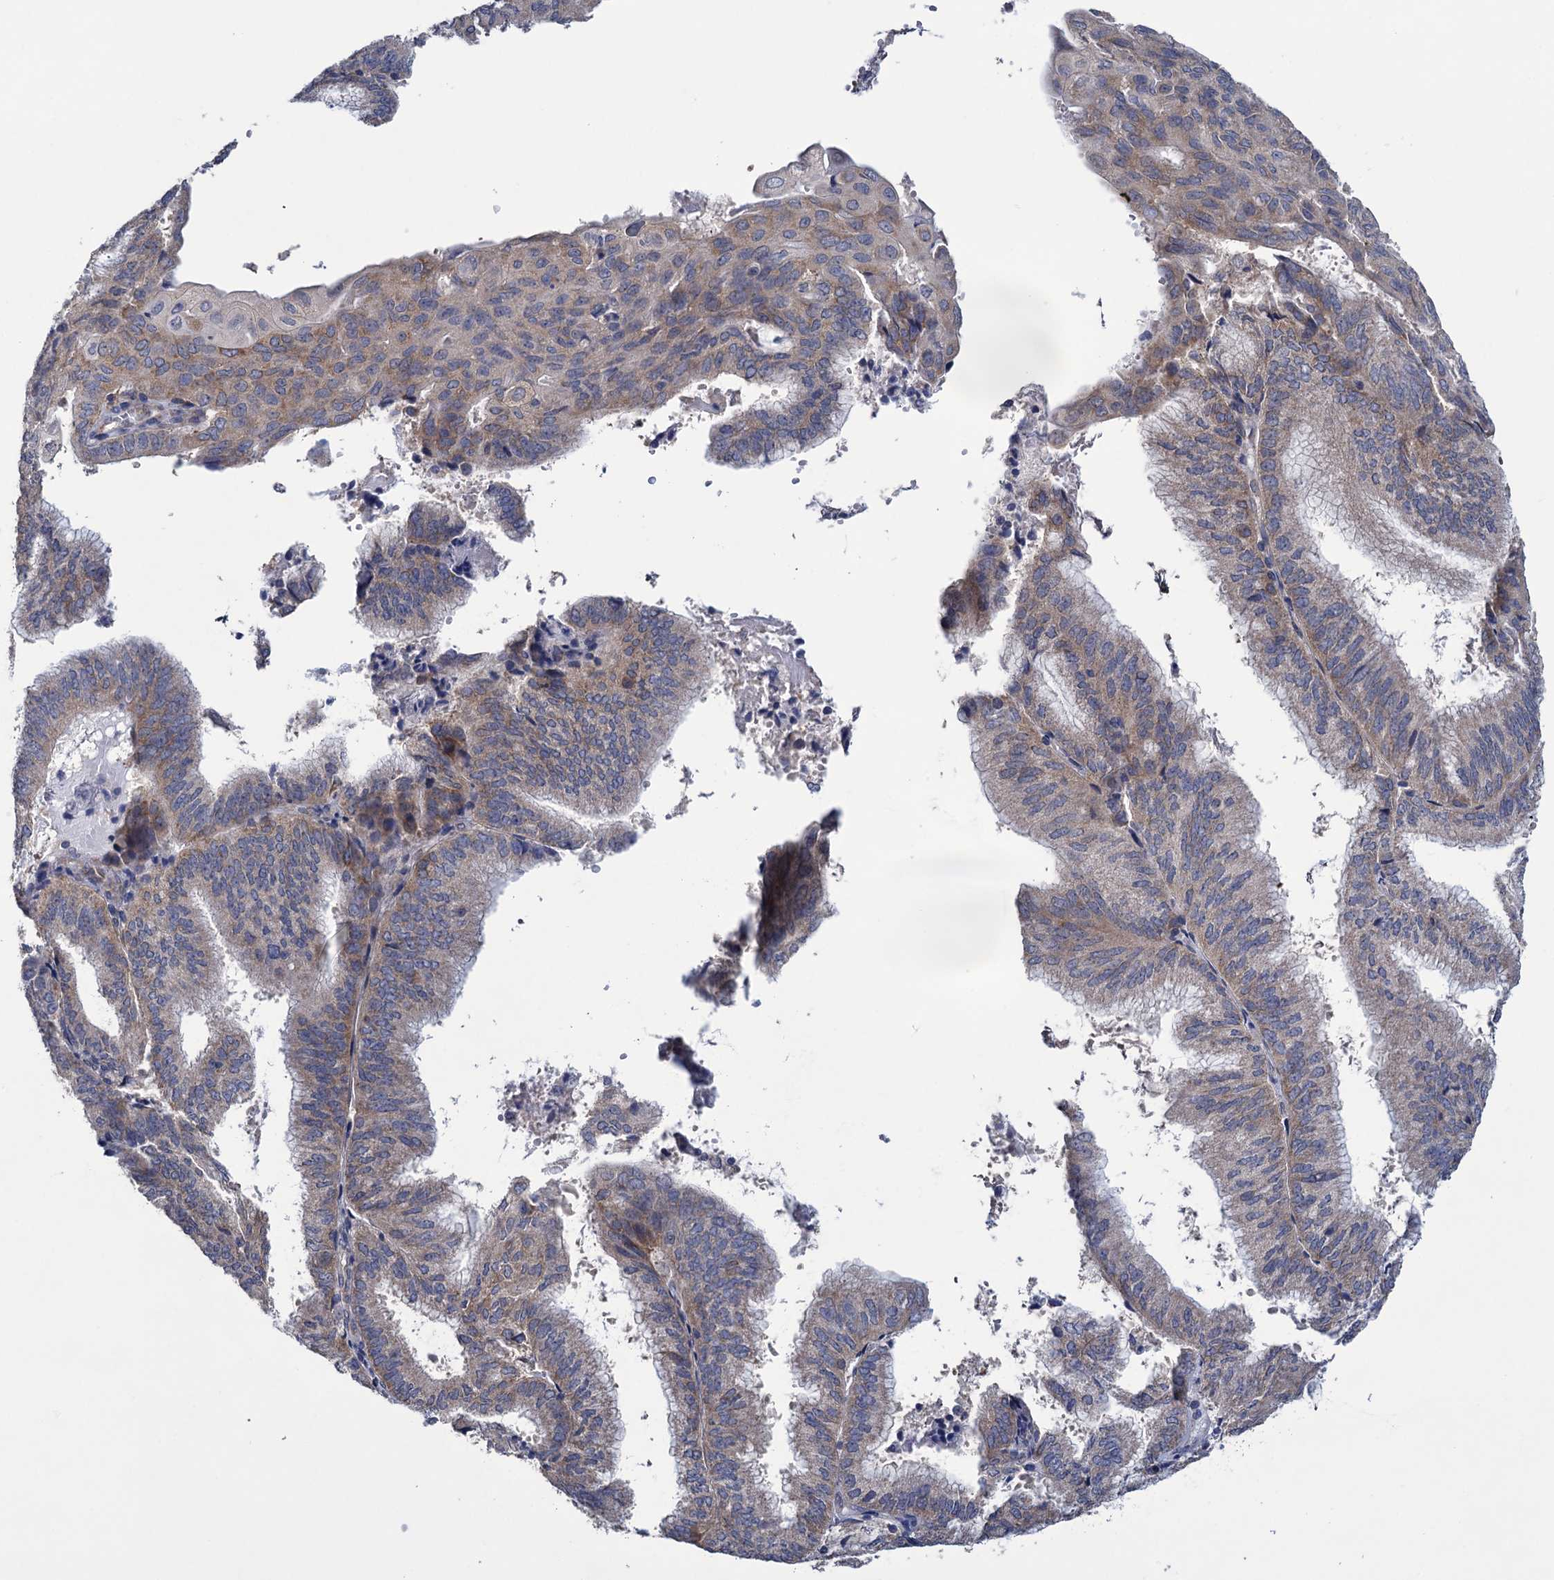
{"staining": {"intensity": "moderate", "quantity": "25%-75%", "location": "cytoplasmic/membranous"}, "tissue": "endometrial cancer", "cell_type": "Tumor cells", "image_type": "cancer", "snomed": [{"axis": "morphology", "description": "Adenocarcinoma, NOS"}, {"axis": "topography", "description": "Endometrium"}], "caption": "Adenocarcinoma (endometrial) was stained to show a protein in brown. There is medium levels of moderate cytoplasmic/membranous expression in approximately 25%-75% of tumor cells. The staining was performed using DAB to visualize the protein expression in brown, while the nuclei were stained in blue with hematoxylin (Magnification: 20x).", "gene": "GSTM2", "patient": {"sex": "female", "age": 49}}